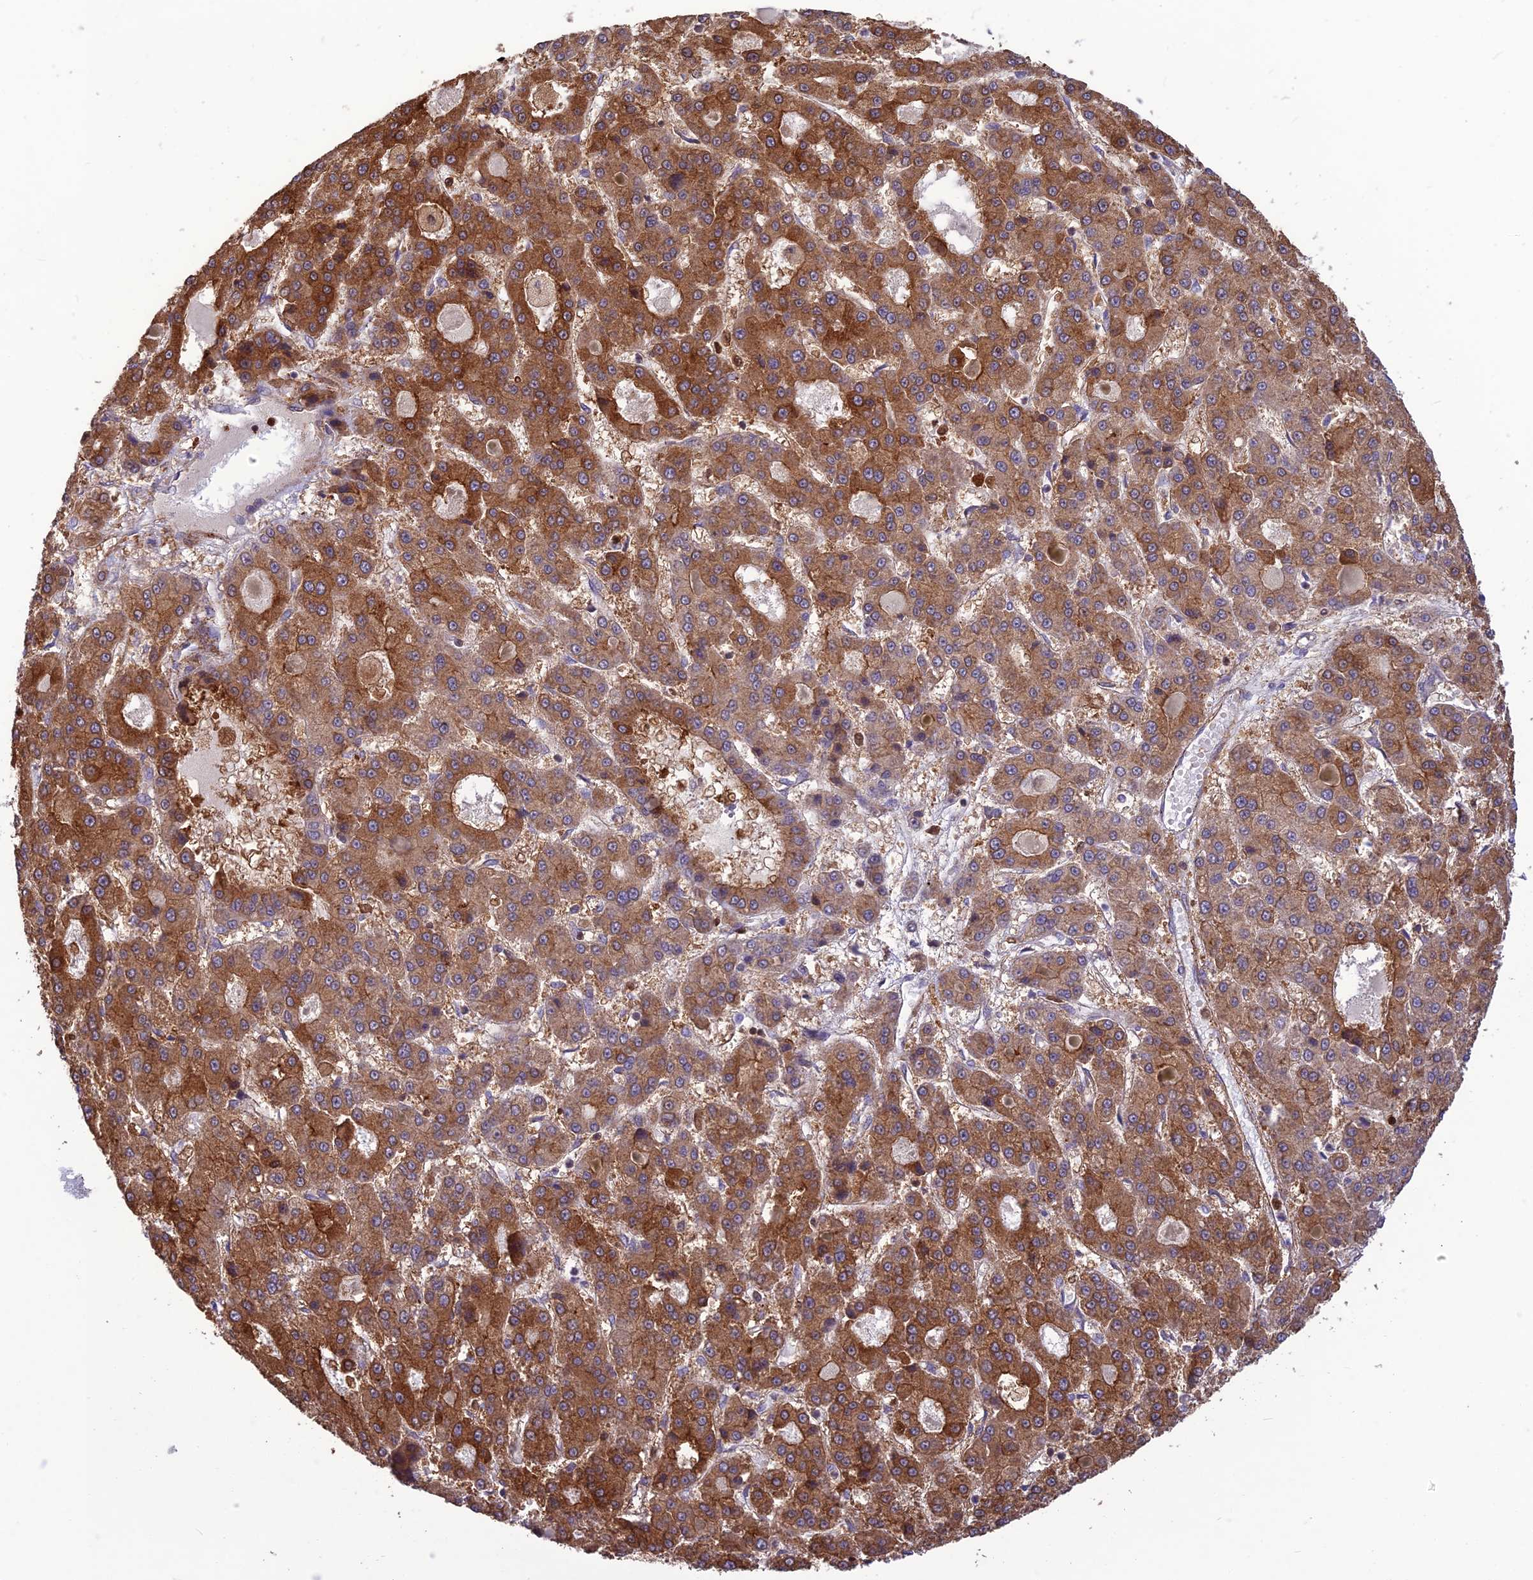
{"staining": {"intensity": "strong", "quantity": ">75%", "location": "cytoplasmic/membranous"}, "tissue": "liver cancer", "cell_type": "Tumor cells", "image_type": "cancer", "snomed": [{"axis": "morphology", "description": "Carcinoma, Hepatocellular, NOS"}, {"axis": "topography", "description": "Liver"}], "caption": "The immunohistochemical stain highlights strong cytoplasmic/membranous expression in tumor cells of liver cancer tissue.", "gene": "HPSE2", "patient": {"sex": "male", "age": 70}}